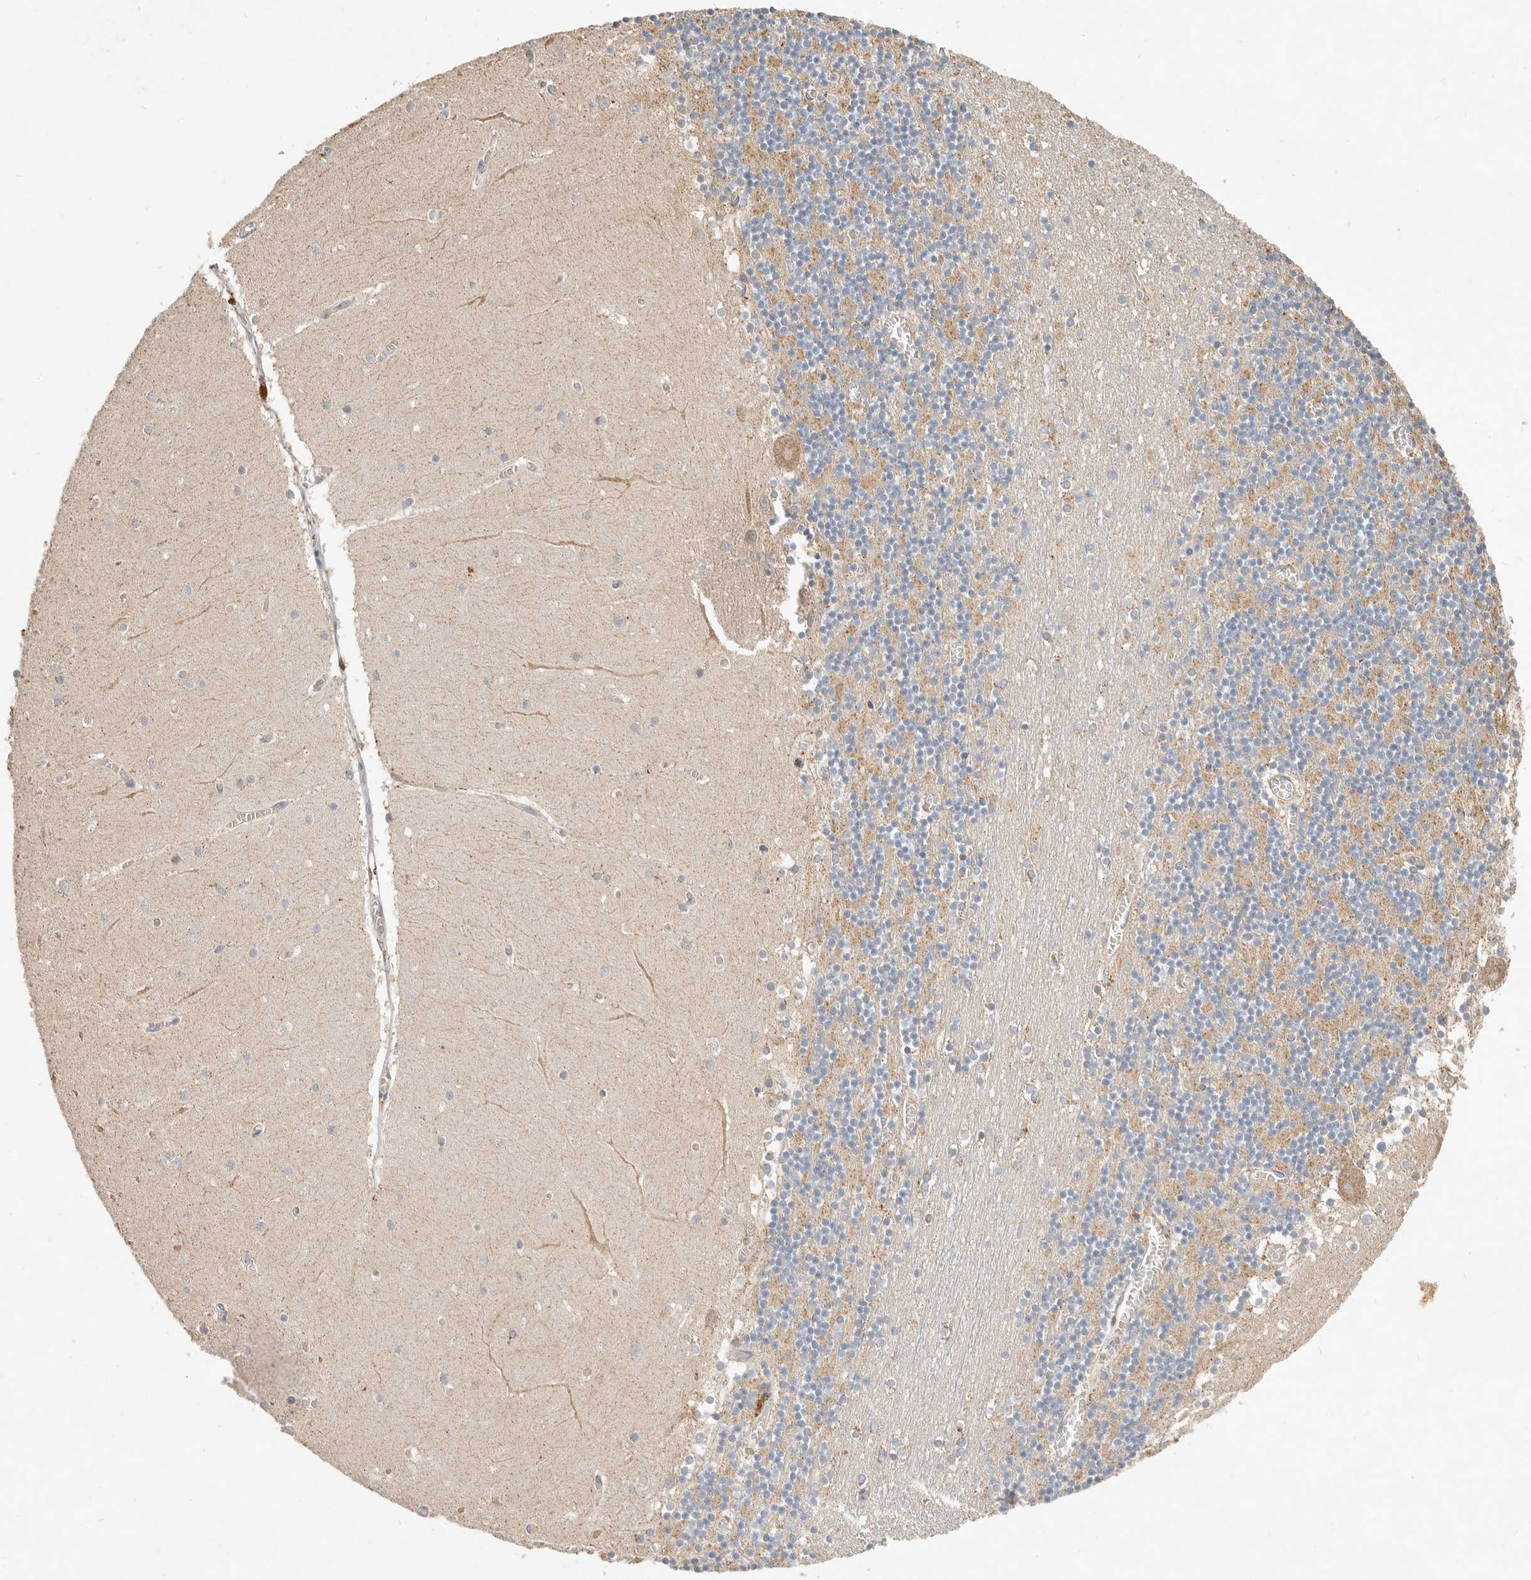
{"staining": {"intensity": "moderate", "quantity": "<25%", "location": "cytoplasmic/membranous"}, "tissue": "cerebellum", "cell_type": "Cells in granular layer", "image_type": "normal", "snomed": [{"axis": "morphology", "description": "Normal tissue, NOS"}, {"axis": "topography", "description": "Cerebellum"}], "caption": "Immunohistochemical staining of unremarkable cerebellum demonstrates low levels of moderate cytoplasmic/membranous expression in approximately <25% of cells in granular layer.", "gene": "ARHGEF10L", "patient": {"sex": "female", "age": 28}}